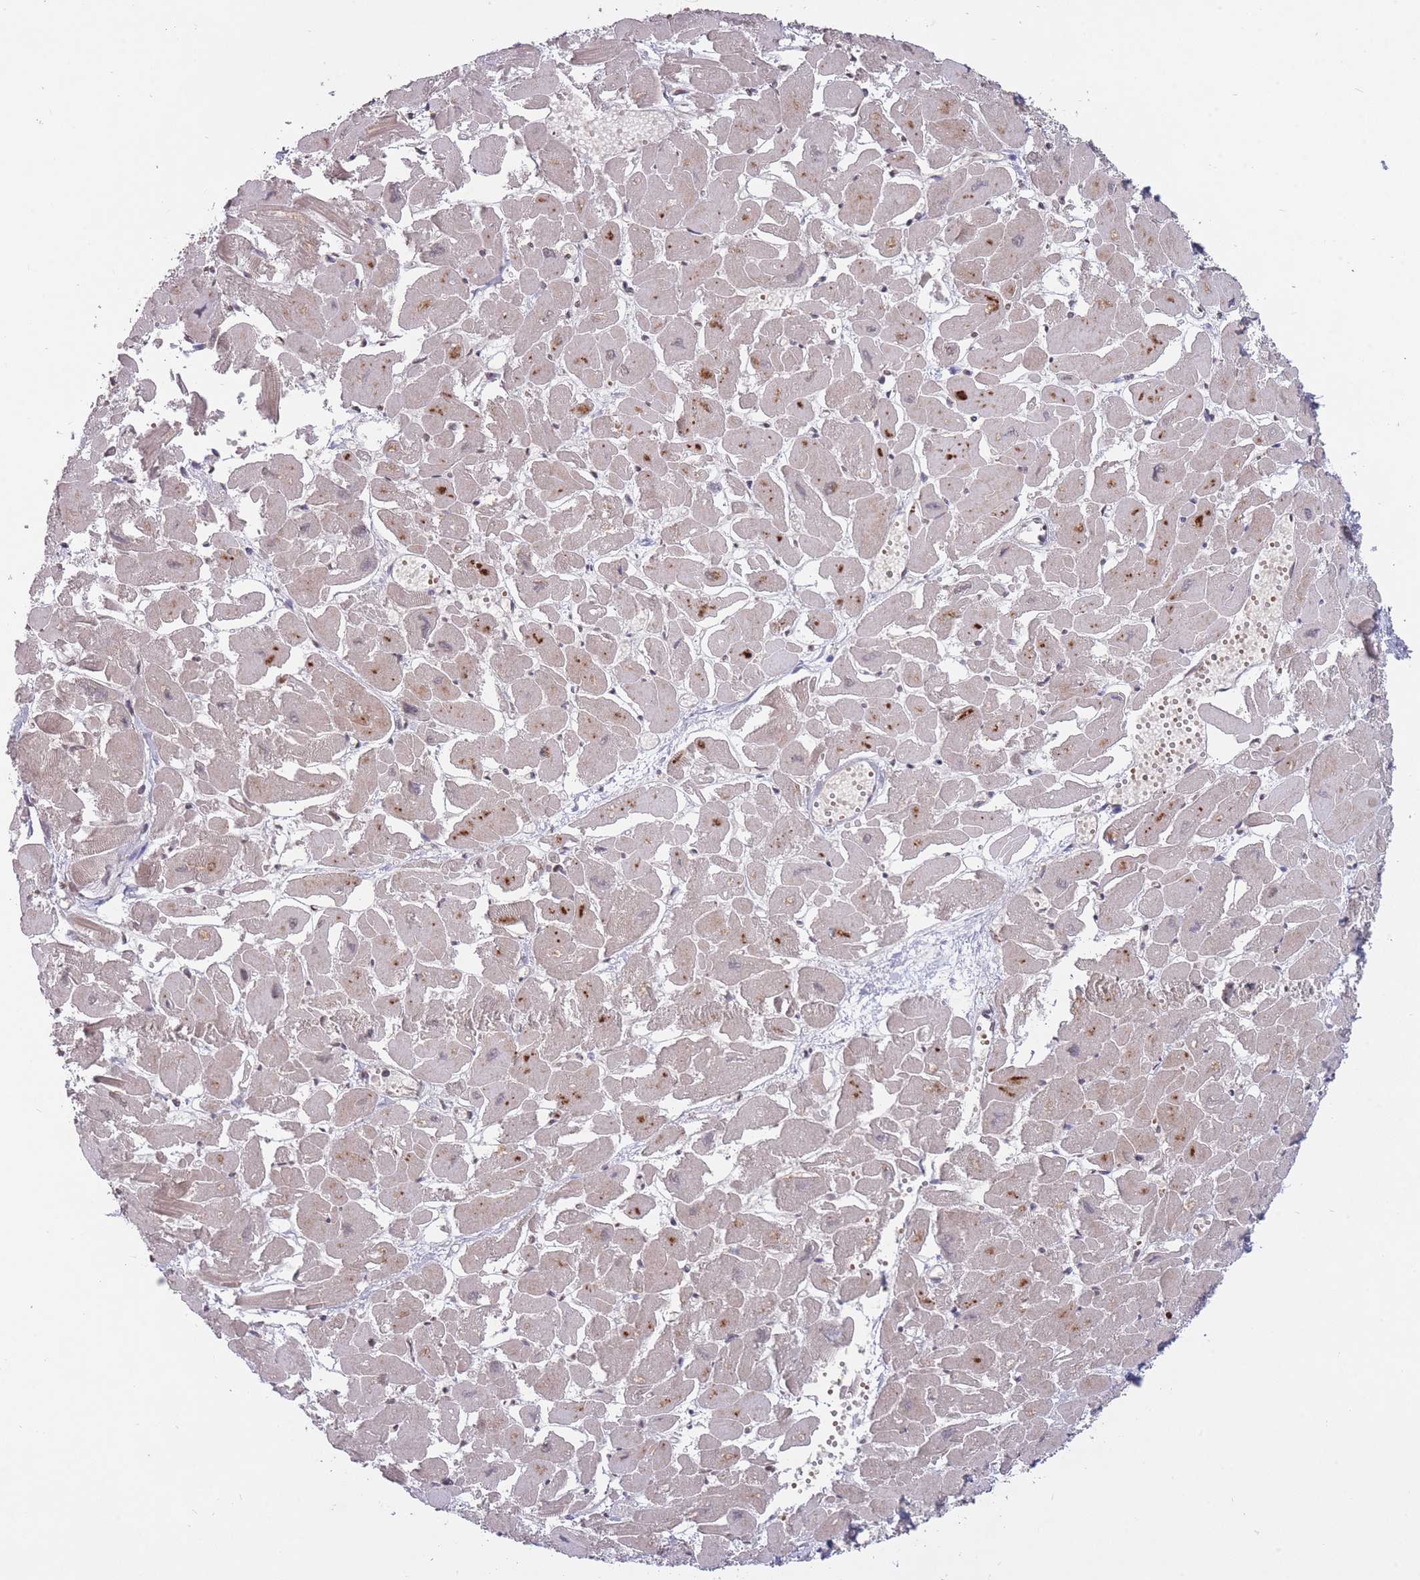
{"staining": {"intensity": "negative", "quantity": "none", "location": "none"}, "tissue": "heart muscle", "cell_type": "Cardiomyocytes", "image_type": "normal", "snomed": [{"axis": "morphology", "description": "Normal tissue, NOS"}, {"axis": "topography", "description": "Heart"}], "caption": "Heart muscle was stained to show a protein in brown. There is no significant expression in cardiomyocytes. (DAB immunohistochemistry with hematoxylin counter stain).", "gene": "ADCYAP1R1", "patient": {"sex": "male", "age": 54}}